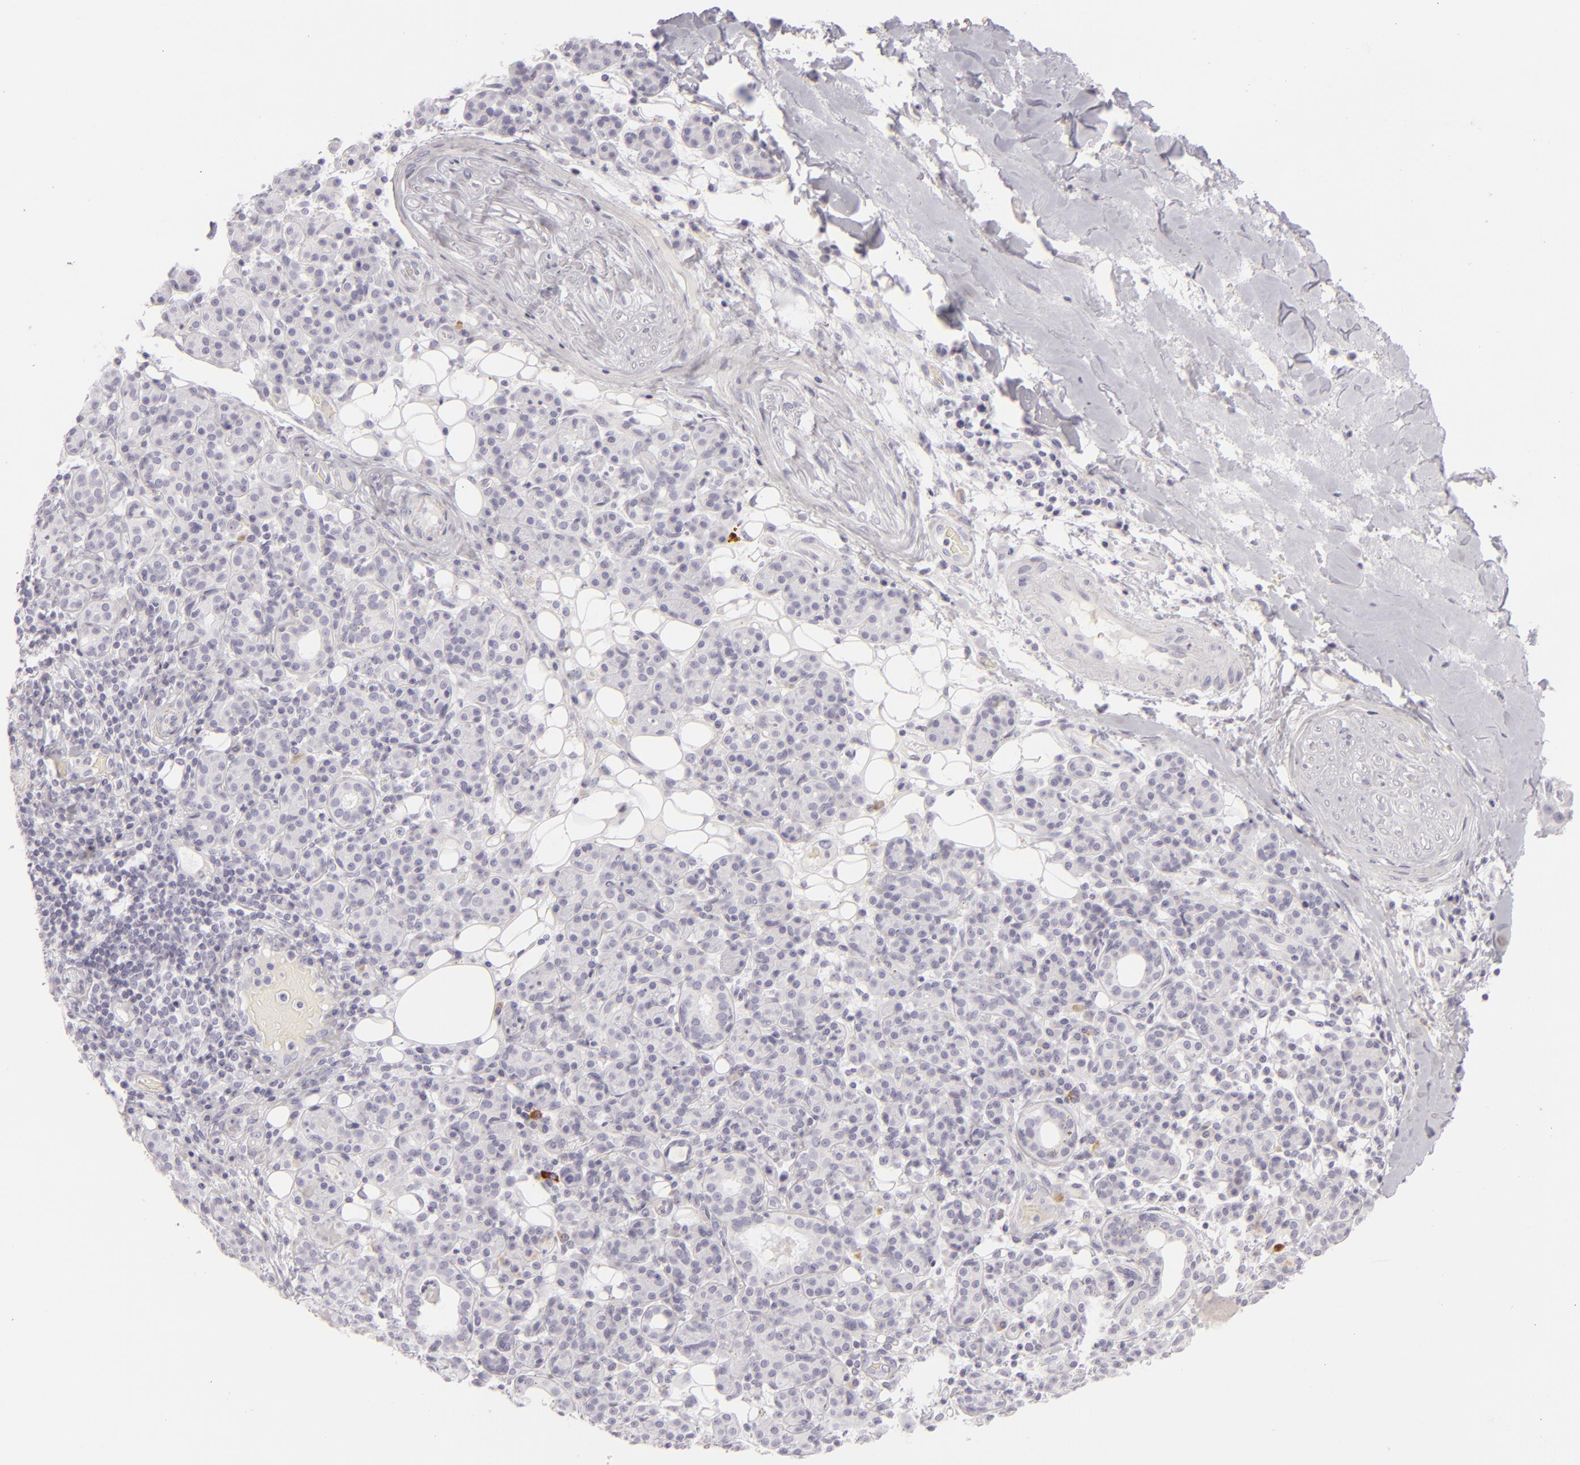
{"staining": {"intensity": "negative", "quantity": "none", "location": "none"}, "tissue": "skin cancer", "cell_type": "Tumor cells", "image_type": "cancer", "snomed": [{"axis": "morphology", "description": "Squamous cell carcinoma, NOS"}, {"axis": "topography", "description": "Skin"}], "caption": "This is an immunohistochemistry photomicrograph of skin squamous cell carcinoma. There is no positivity in tumor cells.", "gene": "CDX2", "patient": {"sex": "male", "age": 84}}